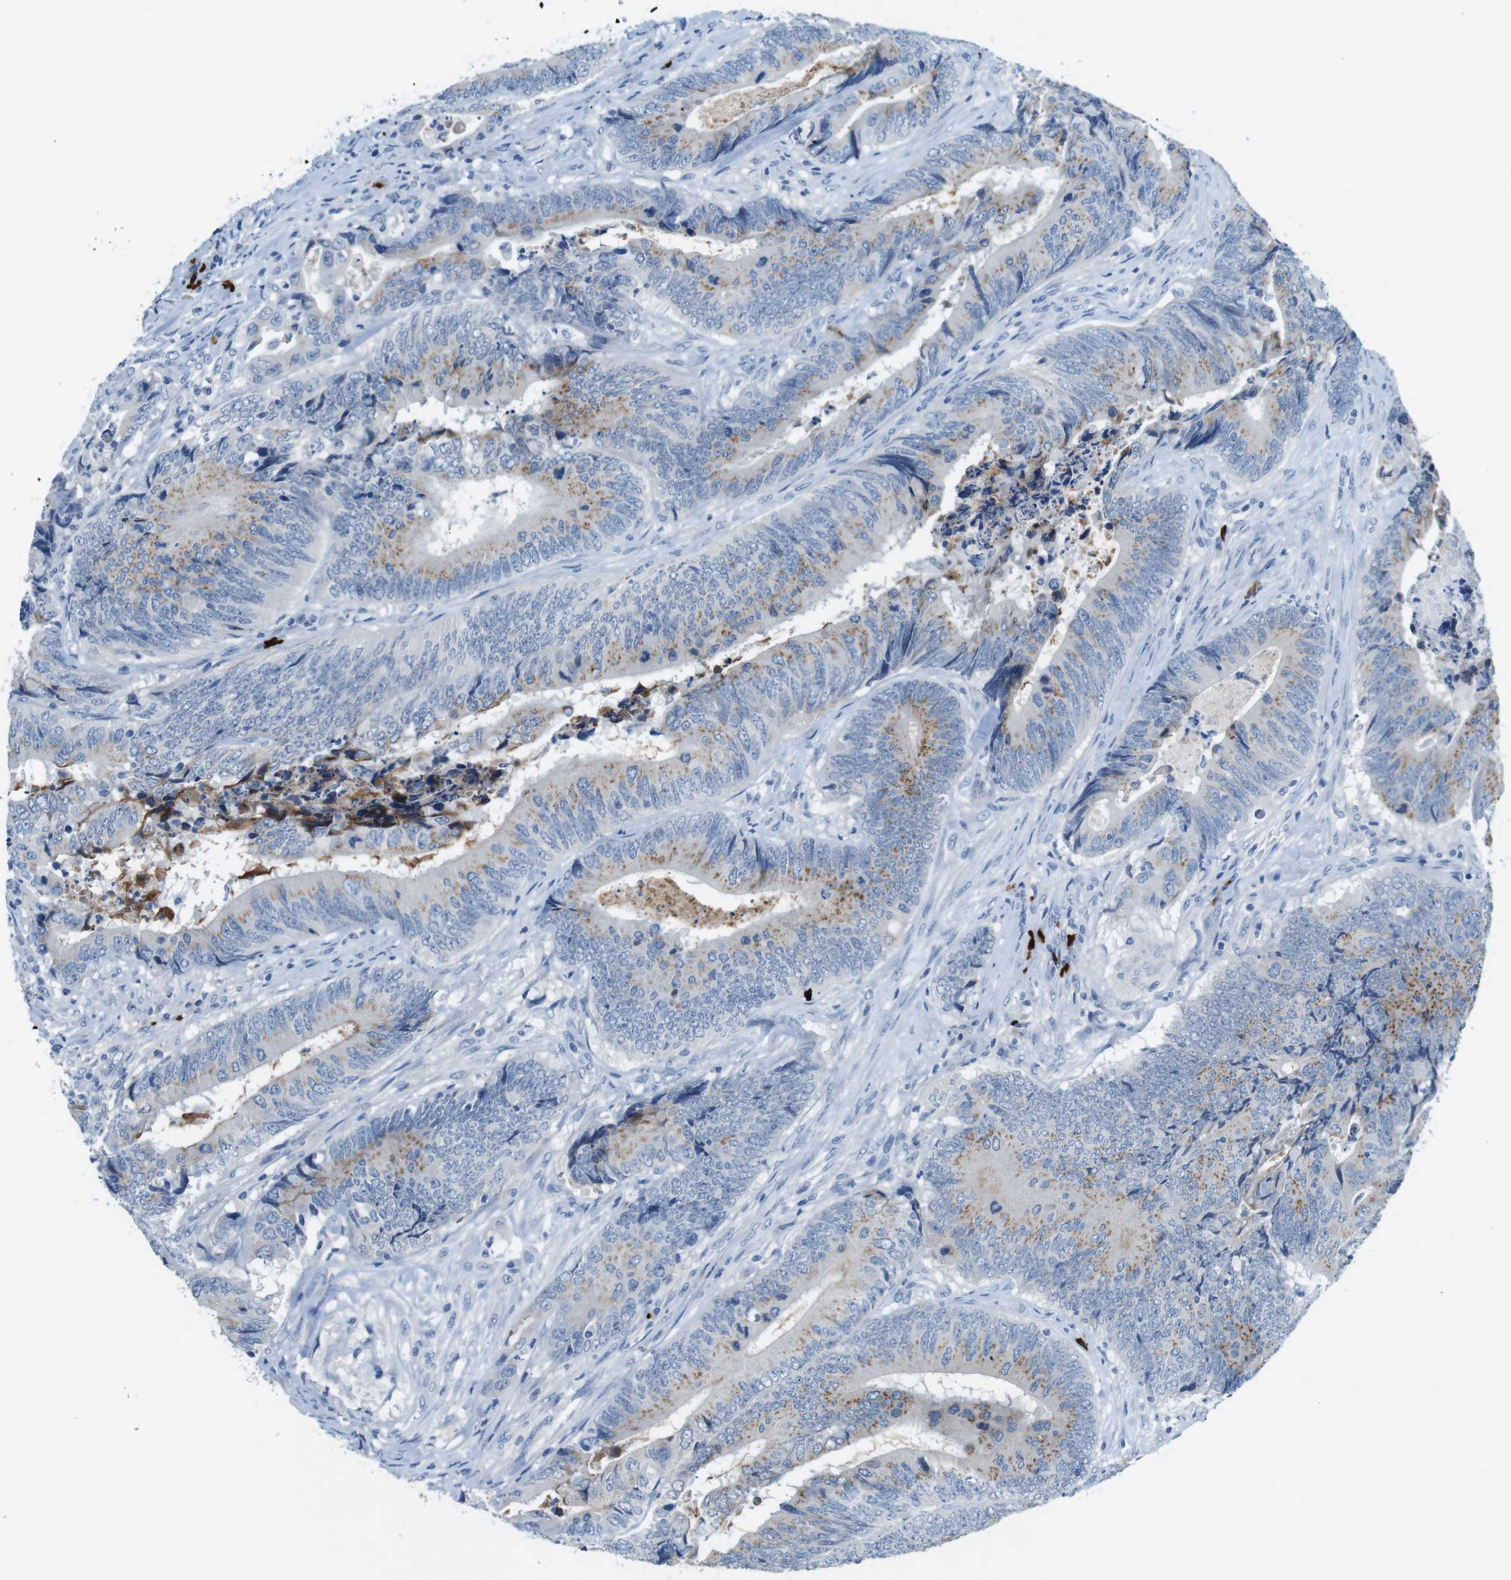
{"staining": {"intensity": "weak", "quantity": "25%-75%", "location": "cytoplasmic/membranous"}, "tissue": "colorectal cancer", "cell_type": "Tumor cells", "image_type": "cancer", "snomed": [{"axis": "morphology", "description": "Normal tissue, NOS"}, {"axis": "morphology", "description": "Adenocarcinoma, NOS"}, {"axis": "topography", "description": "Colon"}], "caption": "A low amount of weak cytoplasmic/membranous expression is present in about 25%-75% of tumor cells in colorectal adenocarcinoma tissue.", "gene": "SLC35A3", "patient": {"sex": "male", "age": 56}}